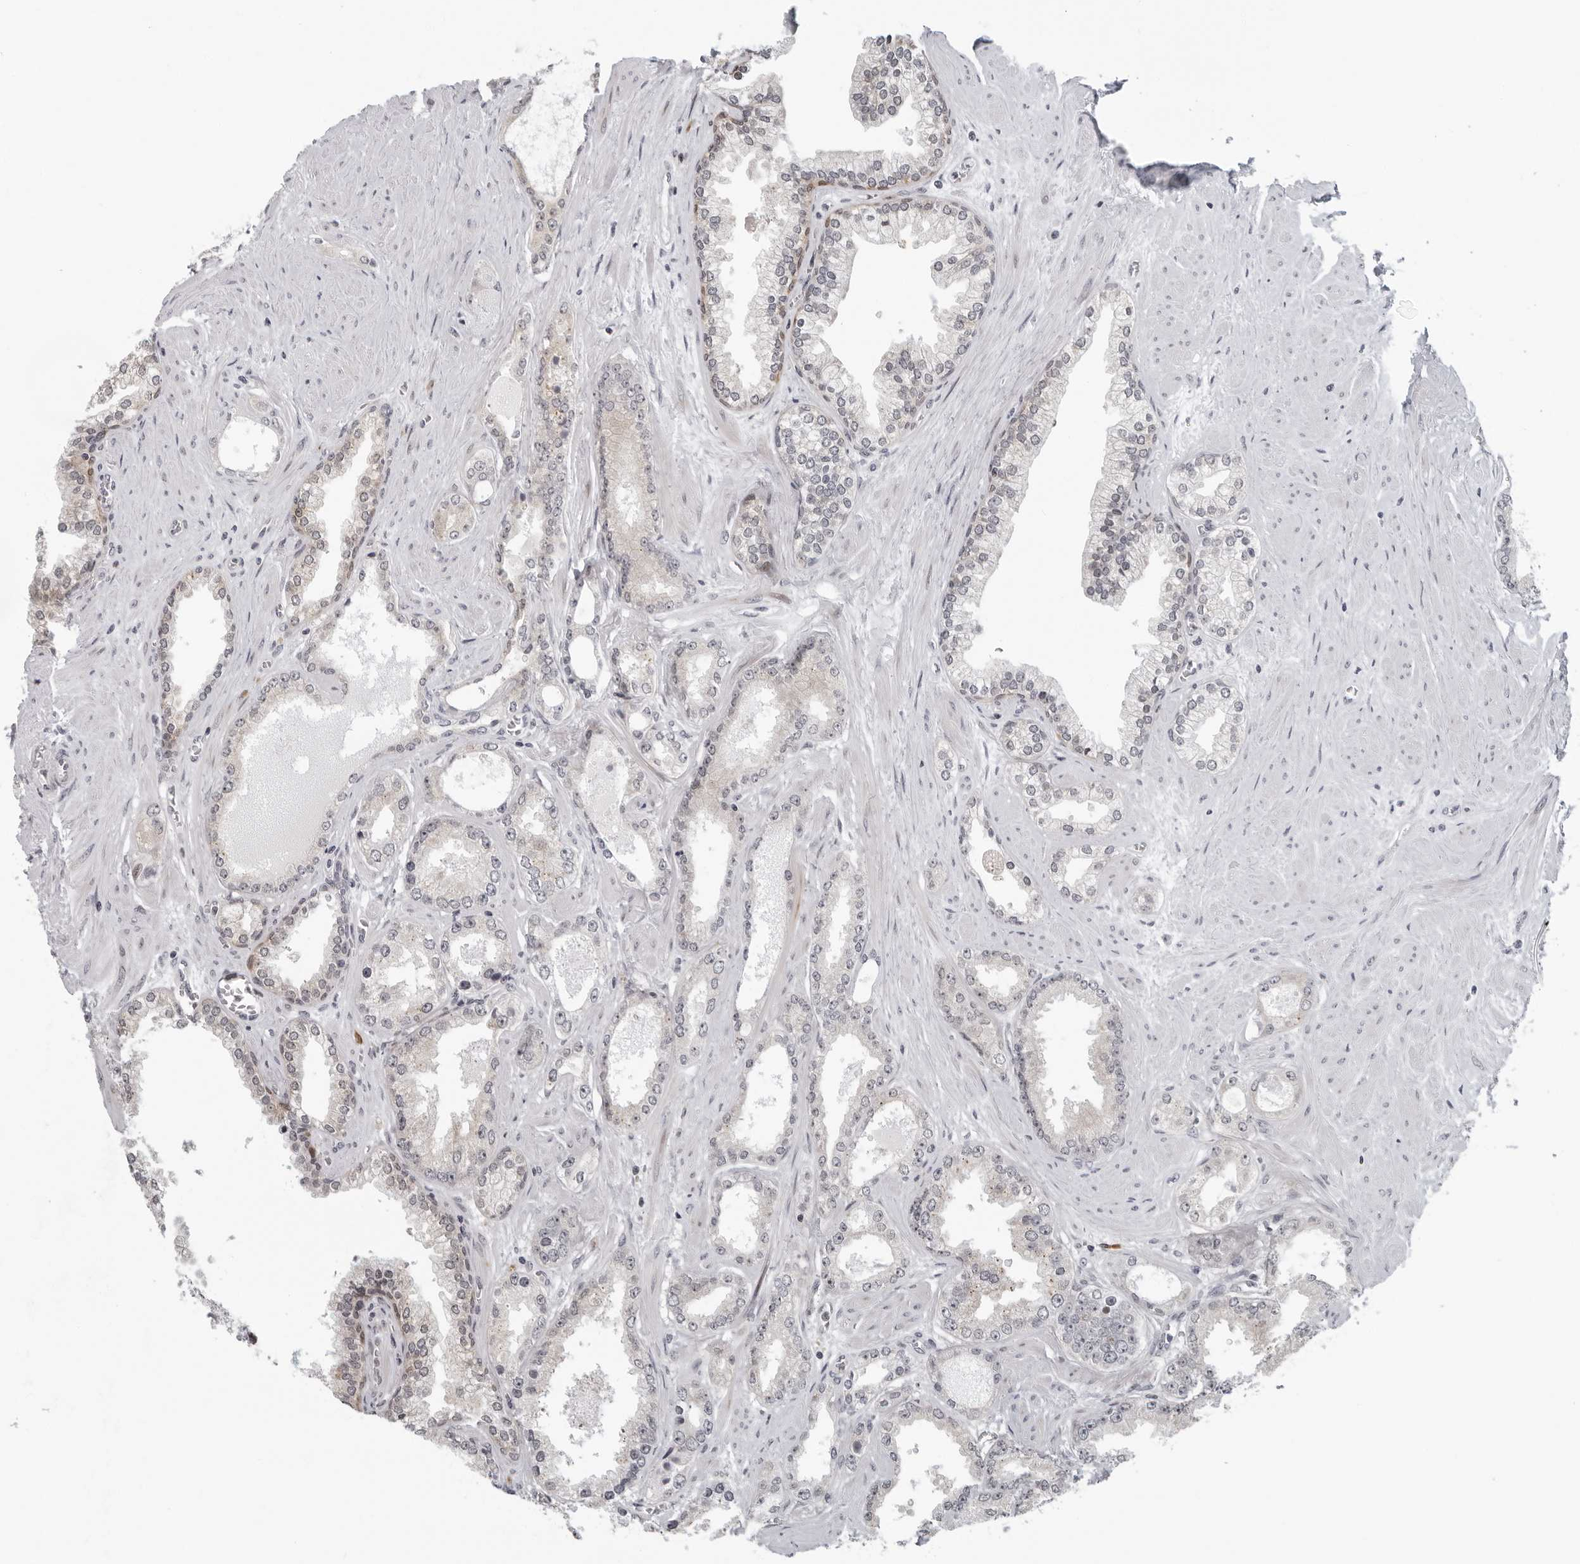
{"staining": {"intensity": "negative", "quantity": "none", "location": "none"}, "tissue": "prostate cancer", "cell_type": "Tumor cells", "image_type": "cancer", "snomed": [{"axis": "morphology", "description": "Adenocarcinoma, Low grade"}, {"axis": "topography", "description": "Prostate"}], "caption": "Tumor cells show no significant protein expression in adenocarcinoma (low-grade) (prostate).", "gene": "PIP4K2C", "patient": {"sex": "male", "age": 62}}